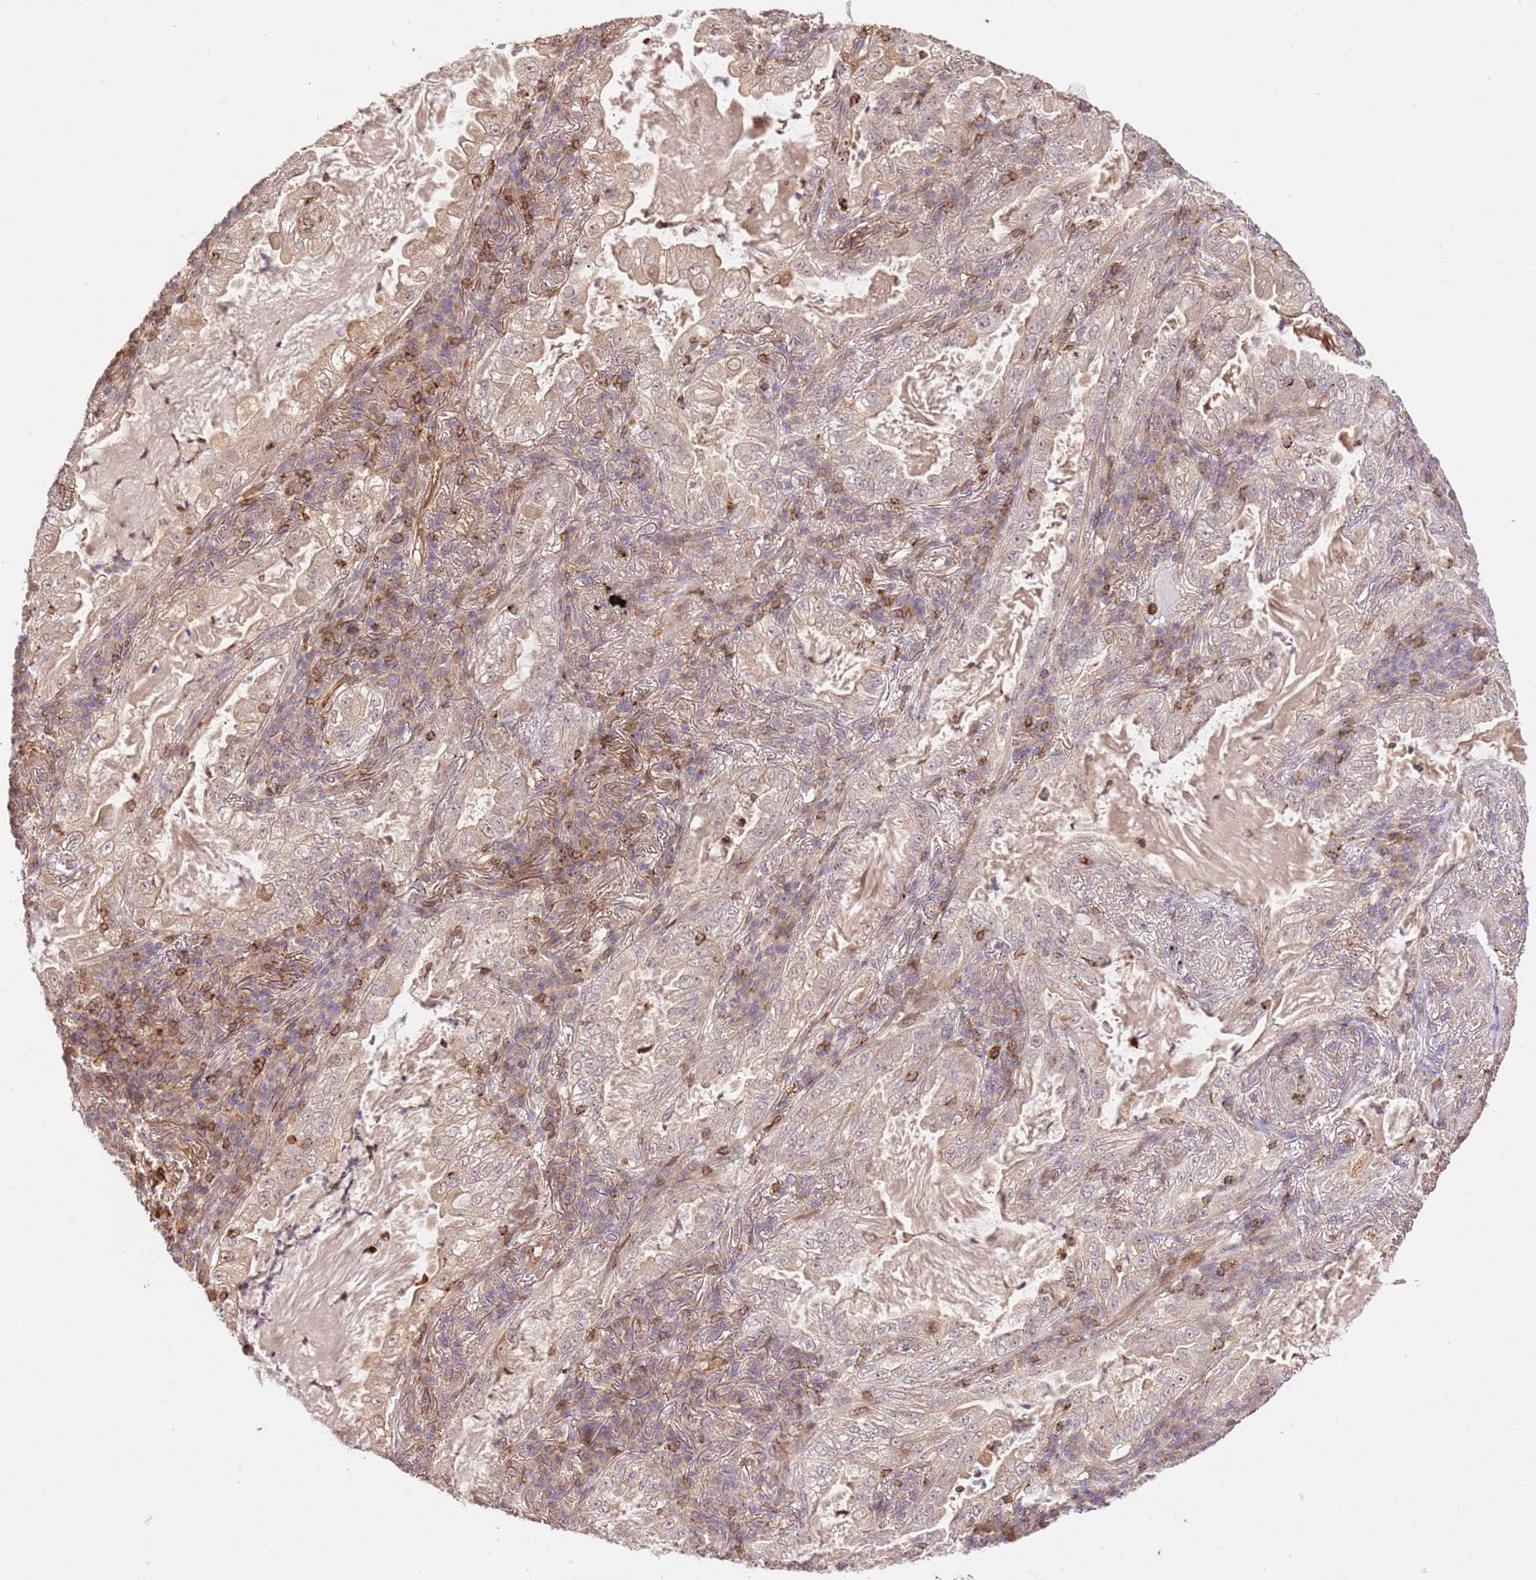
{"staining": {"intensity": "weak", "quantity": "<25%", "location": "cytoplasmic/membranous"}, "tissue": "lung cancer", "cell_type": "Tumor cells", "image_type": "cancer", "snomed": [{"axis": "morphology", "description": "Adenocarcinoma, NOS"}, {"axis": "topography", "description": "Lung"}], "caption": "Immunohistochemistry (IHC) photomicrograph of neoplastic tissue: human lung cancer stained with DAB demonstrates no significant protein positivity in tumor cells.", "gene": "KATNAL2", "patient": {"sex": "female", "age": 73}}